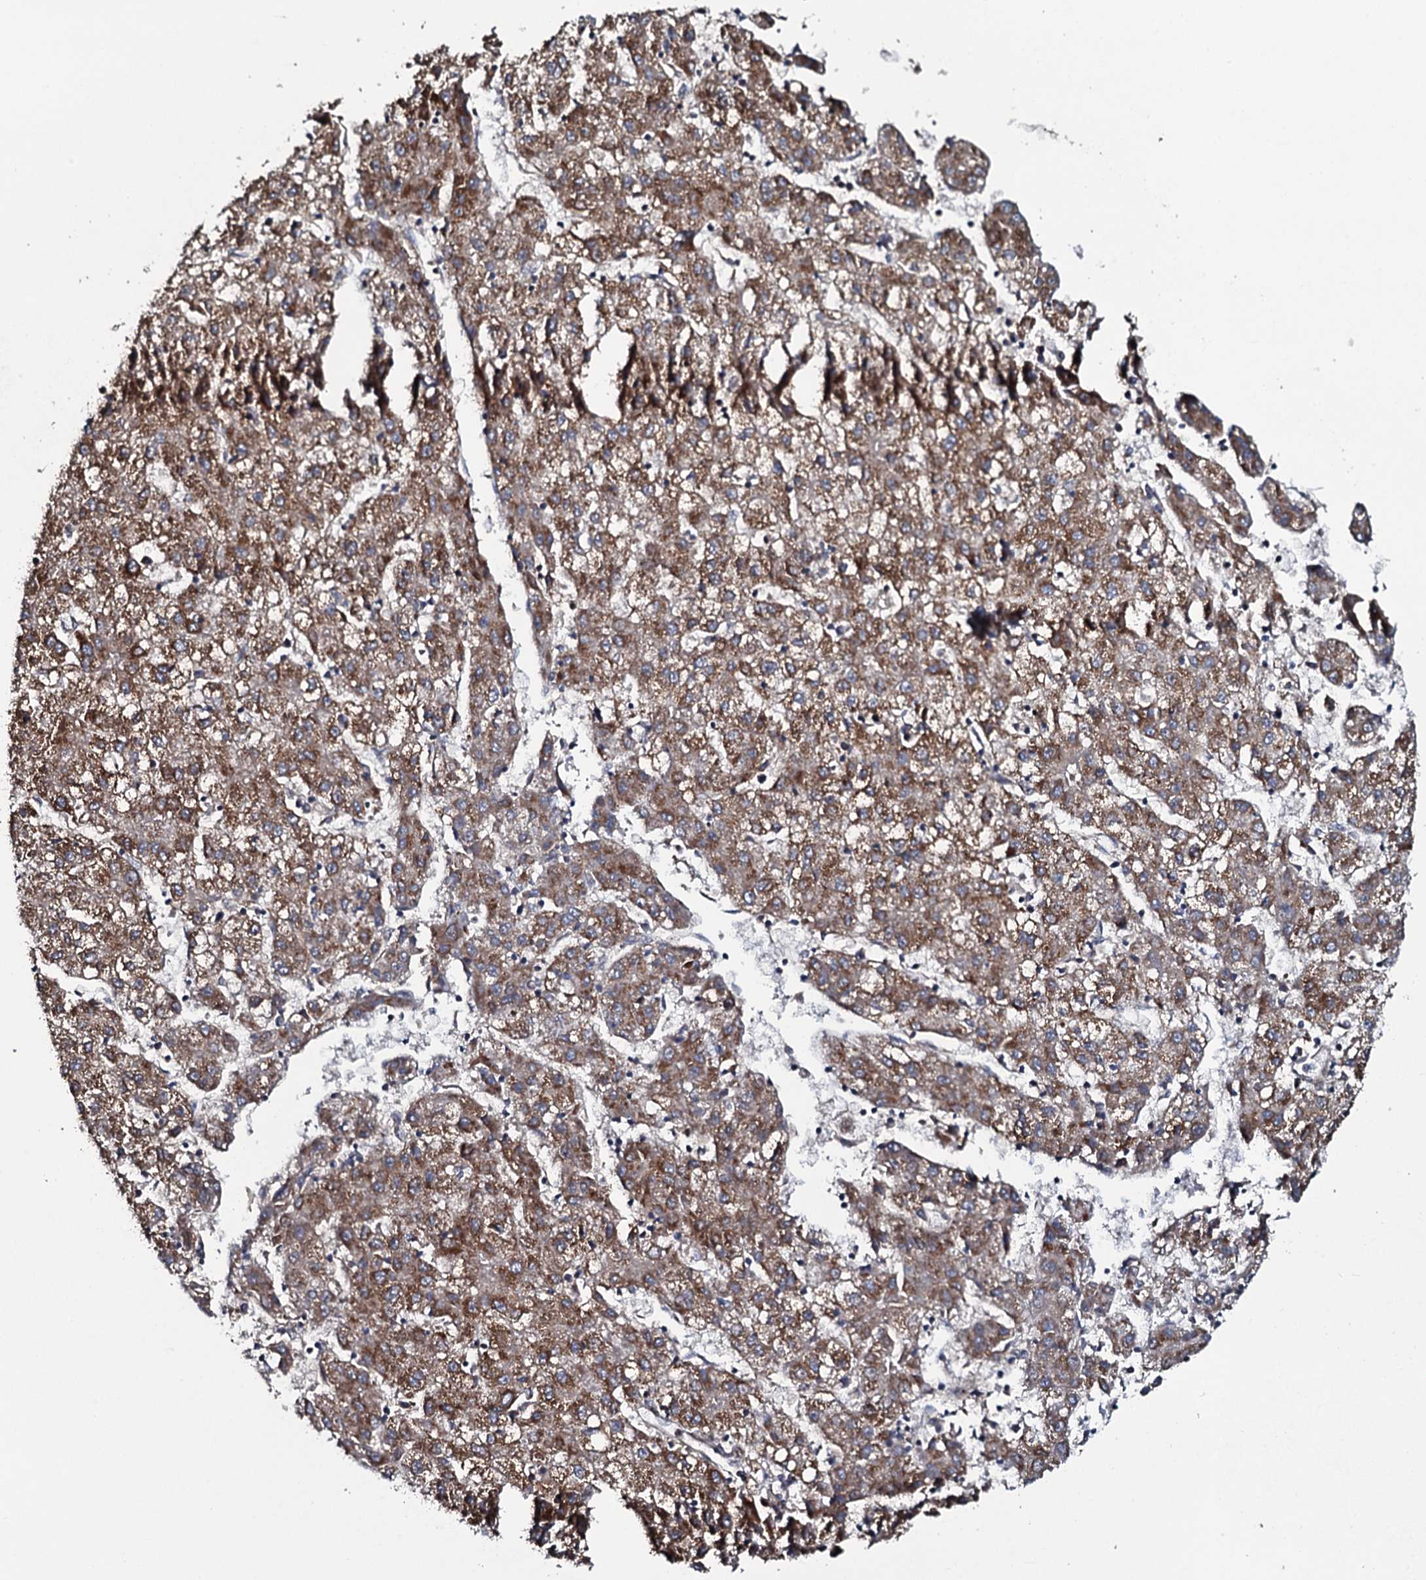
{"staining": {"intensity": "moderate", "quantity": ">75%", "location": "cytoplasmic/membranous"}, "tissue": "liver cancer", "cell_type": "Tumor cells", "image_type": "cancer", "snomed": [{"axis": "morphology", "description": "Carcinoma, Hepatocellular, NOS"}, {"axis": "topography", "description": "Liver"}], "caption": "A micrograph of human hepatocellular carcinoma (liver) stained for a protein displays moderate cytoplasmic/membranous brown staining in tumor cells.", "gene": "EVC2", "patient": {"sex": "male", "age": 72}}